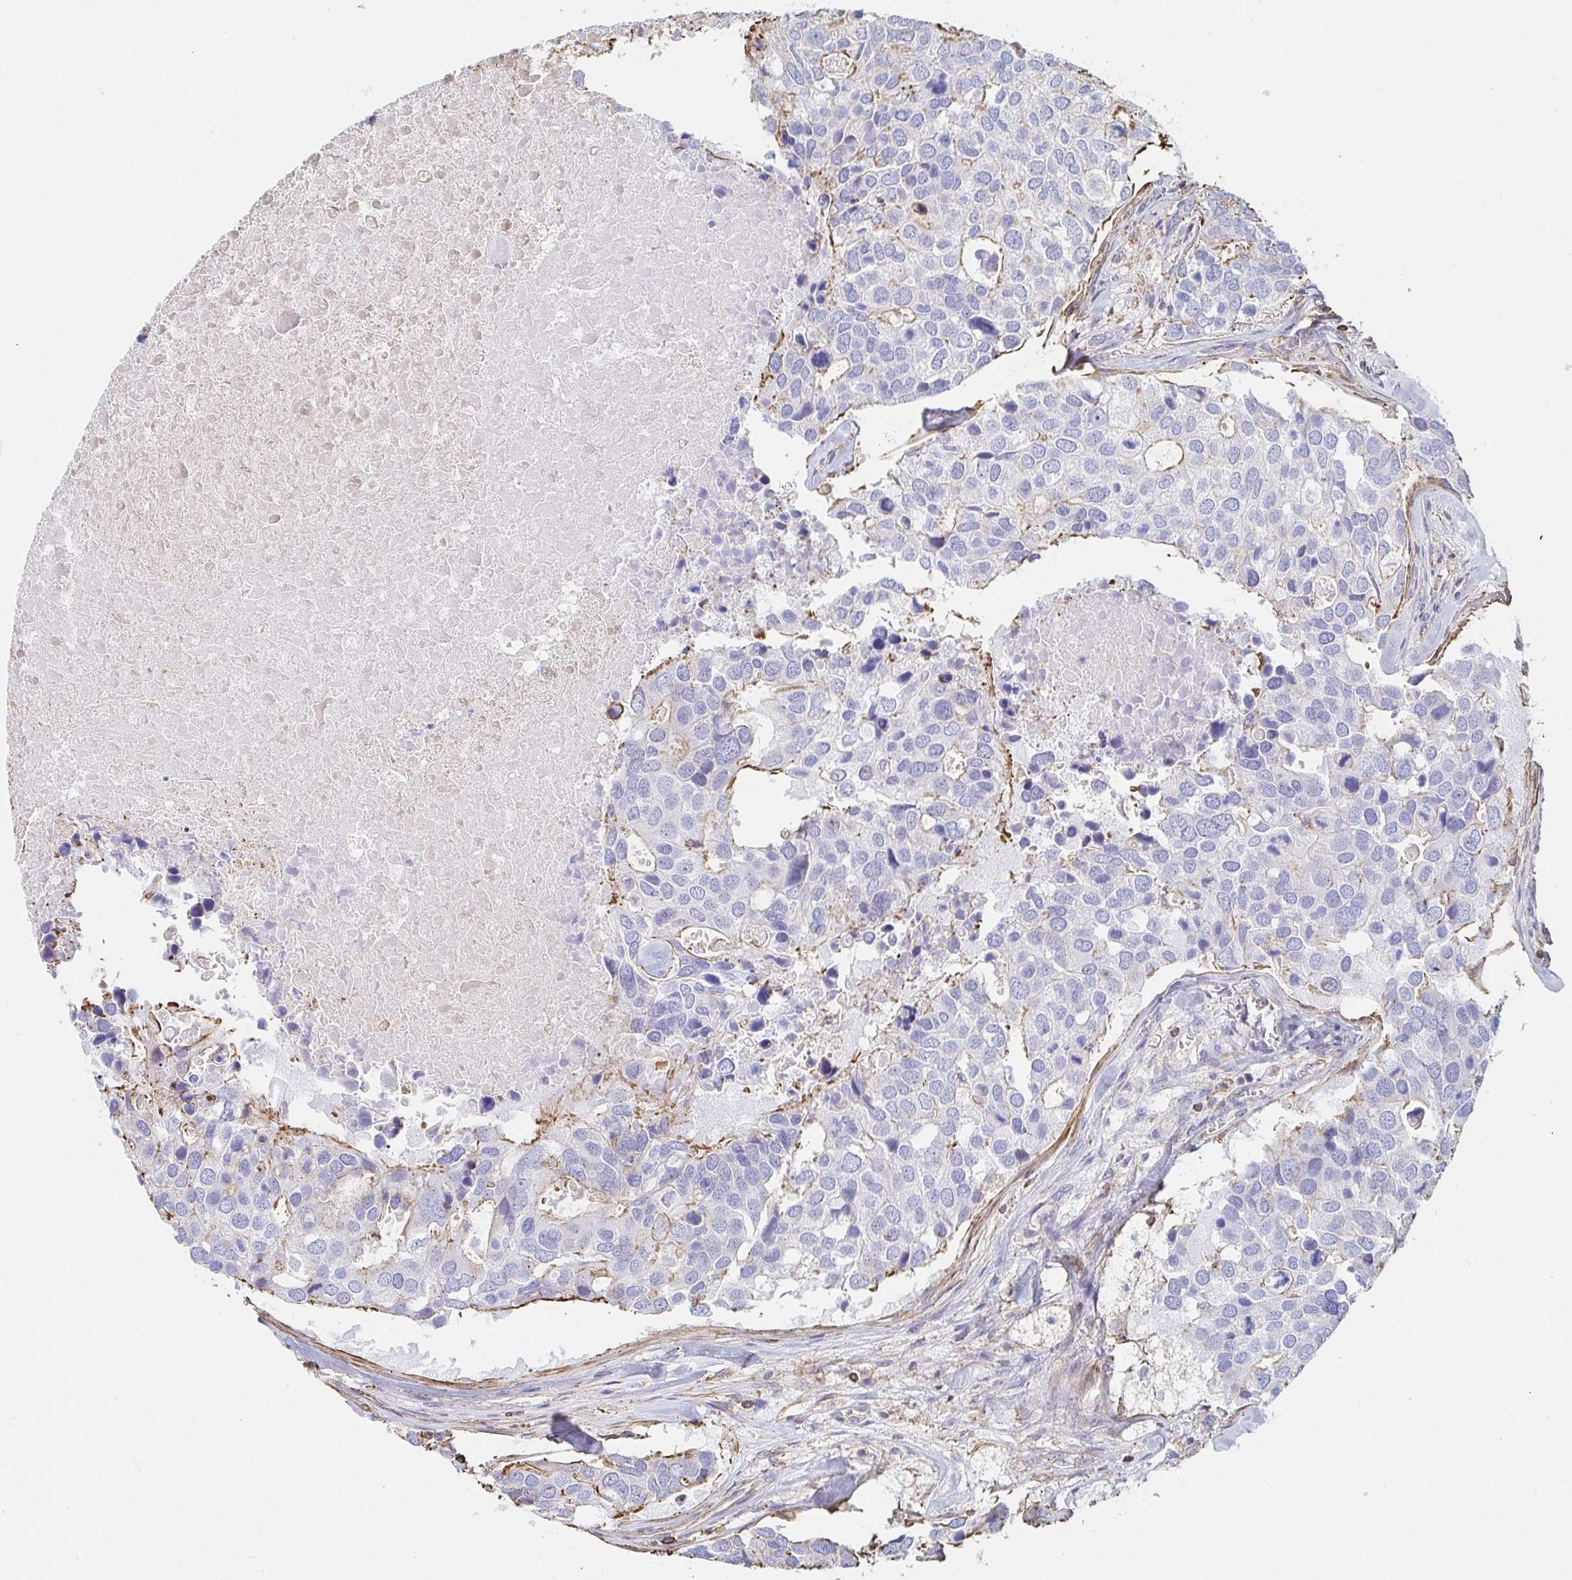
{"staining": {"intensity": "moderate", "quantity": "<25%", "location": "cytoplasmic/membranous"}, "tissue": "breast cancer", "cell_type": "Tumor cells", "image_type": "cancer", "snomed": [{"axis": "morphology", "description": "Duct carcinoma"}, {"axis": "topography", "description": "Breast"}], "caption": "The image reveals staining of breast invasive ductal carcinoma, revealing moderate cytoplasmic/membranous protein positivity (brown color) within tumor cells.", "gene": "PTPN14", "patient": {"sex": "female", "age": 83}}